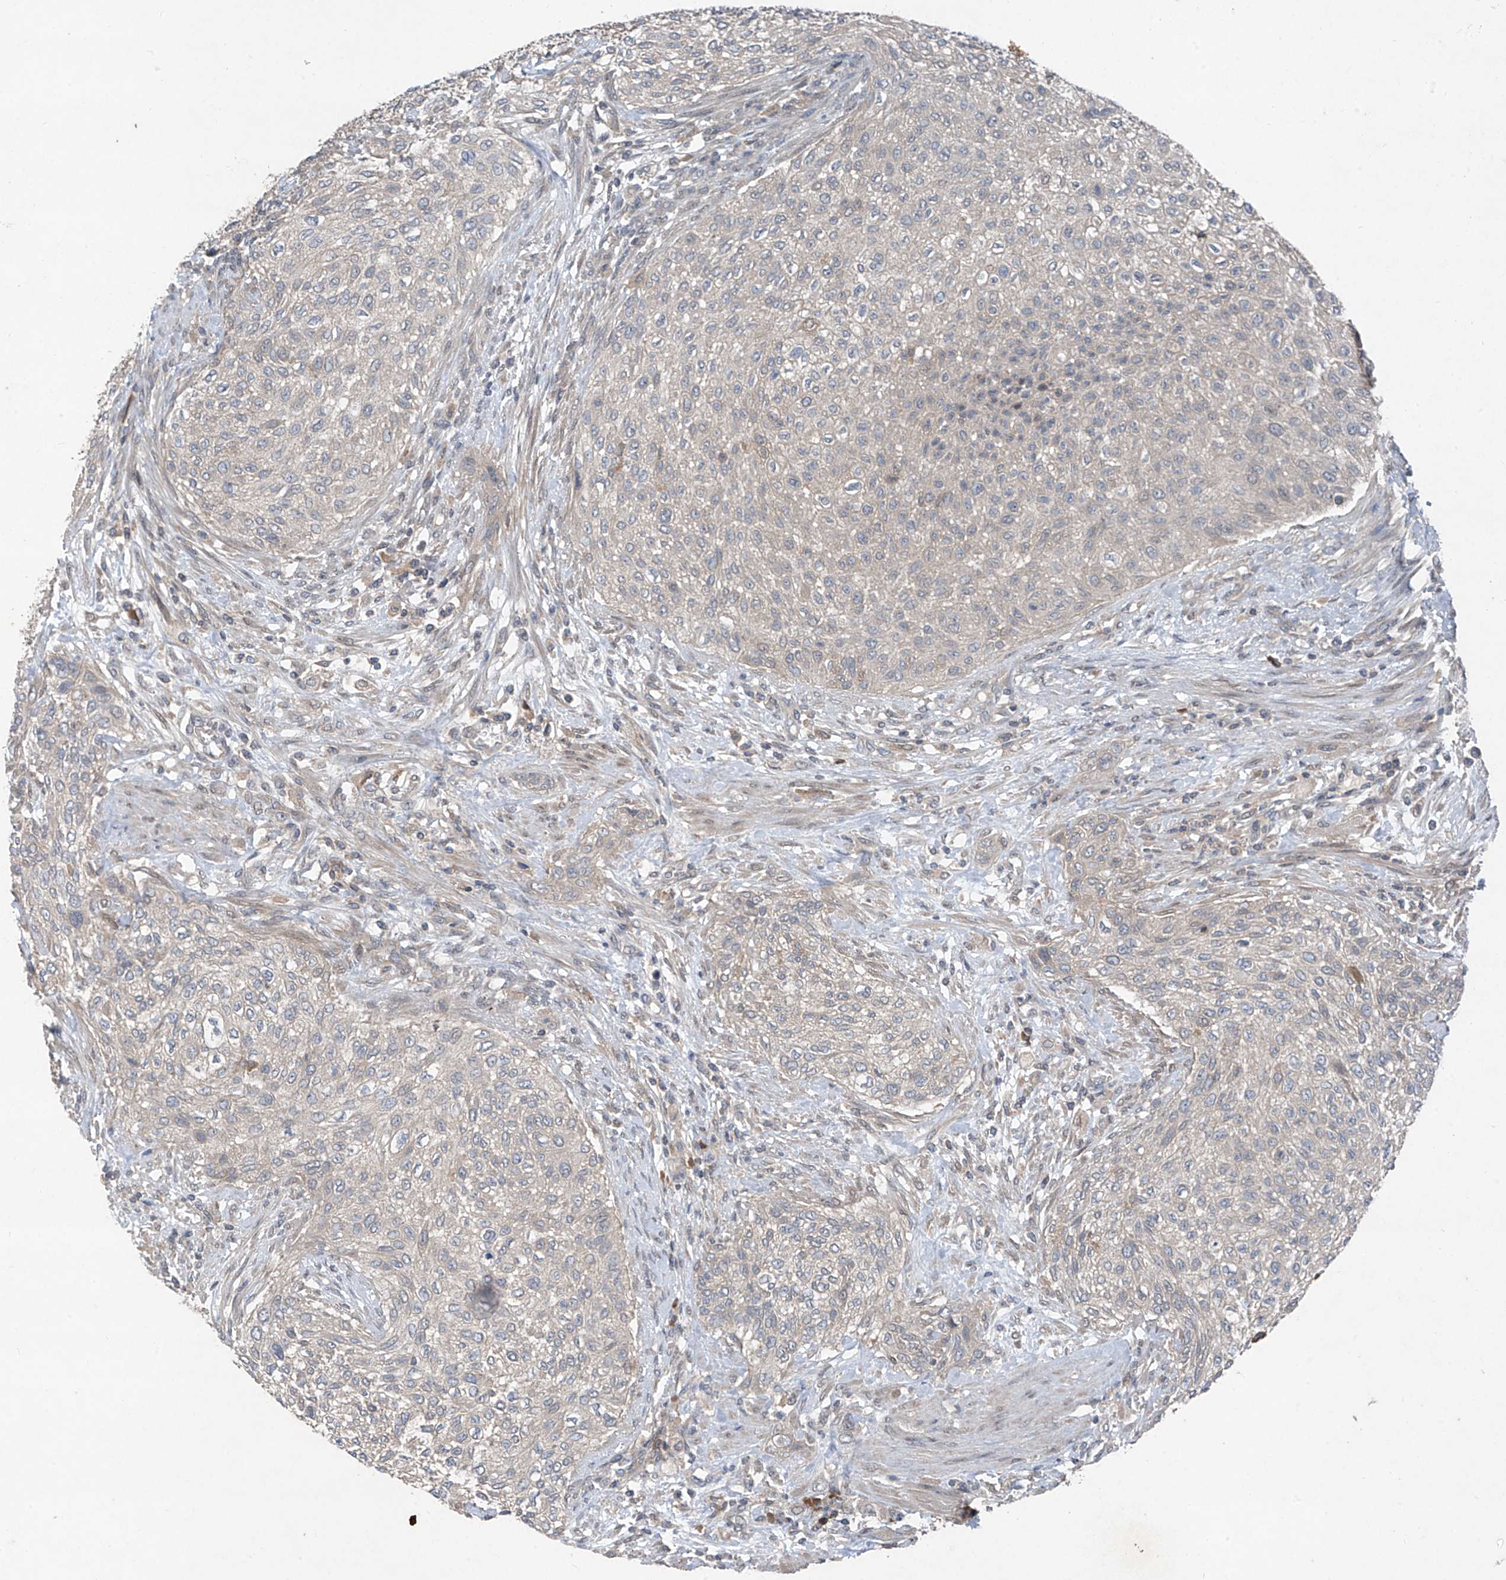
{"staining": {"intensity": "negative", "quantity": "none", "location": "none"}, "tissue": "urothelial cancer", "cell_type": "Tumor cells", "image_type": "cancer", "snomed": [{"axis": "morphology", "description": "Urothelial carcinoma, High grade"}, {"axis": "topography", "description": "Urinary bladder"}], "caption": "This photomicrograph is of urothelial carcinoma (high-grade) stained with immunohistochemistry to label a protein in brown with the nuclei are counter-stained blue. There is no positivity in tumor cells.", "gene": "FOXRED2", "patient": {"sex": "male", "age": 35}}